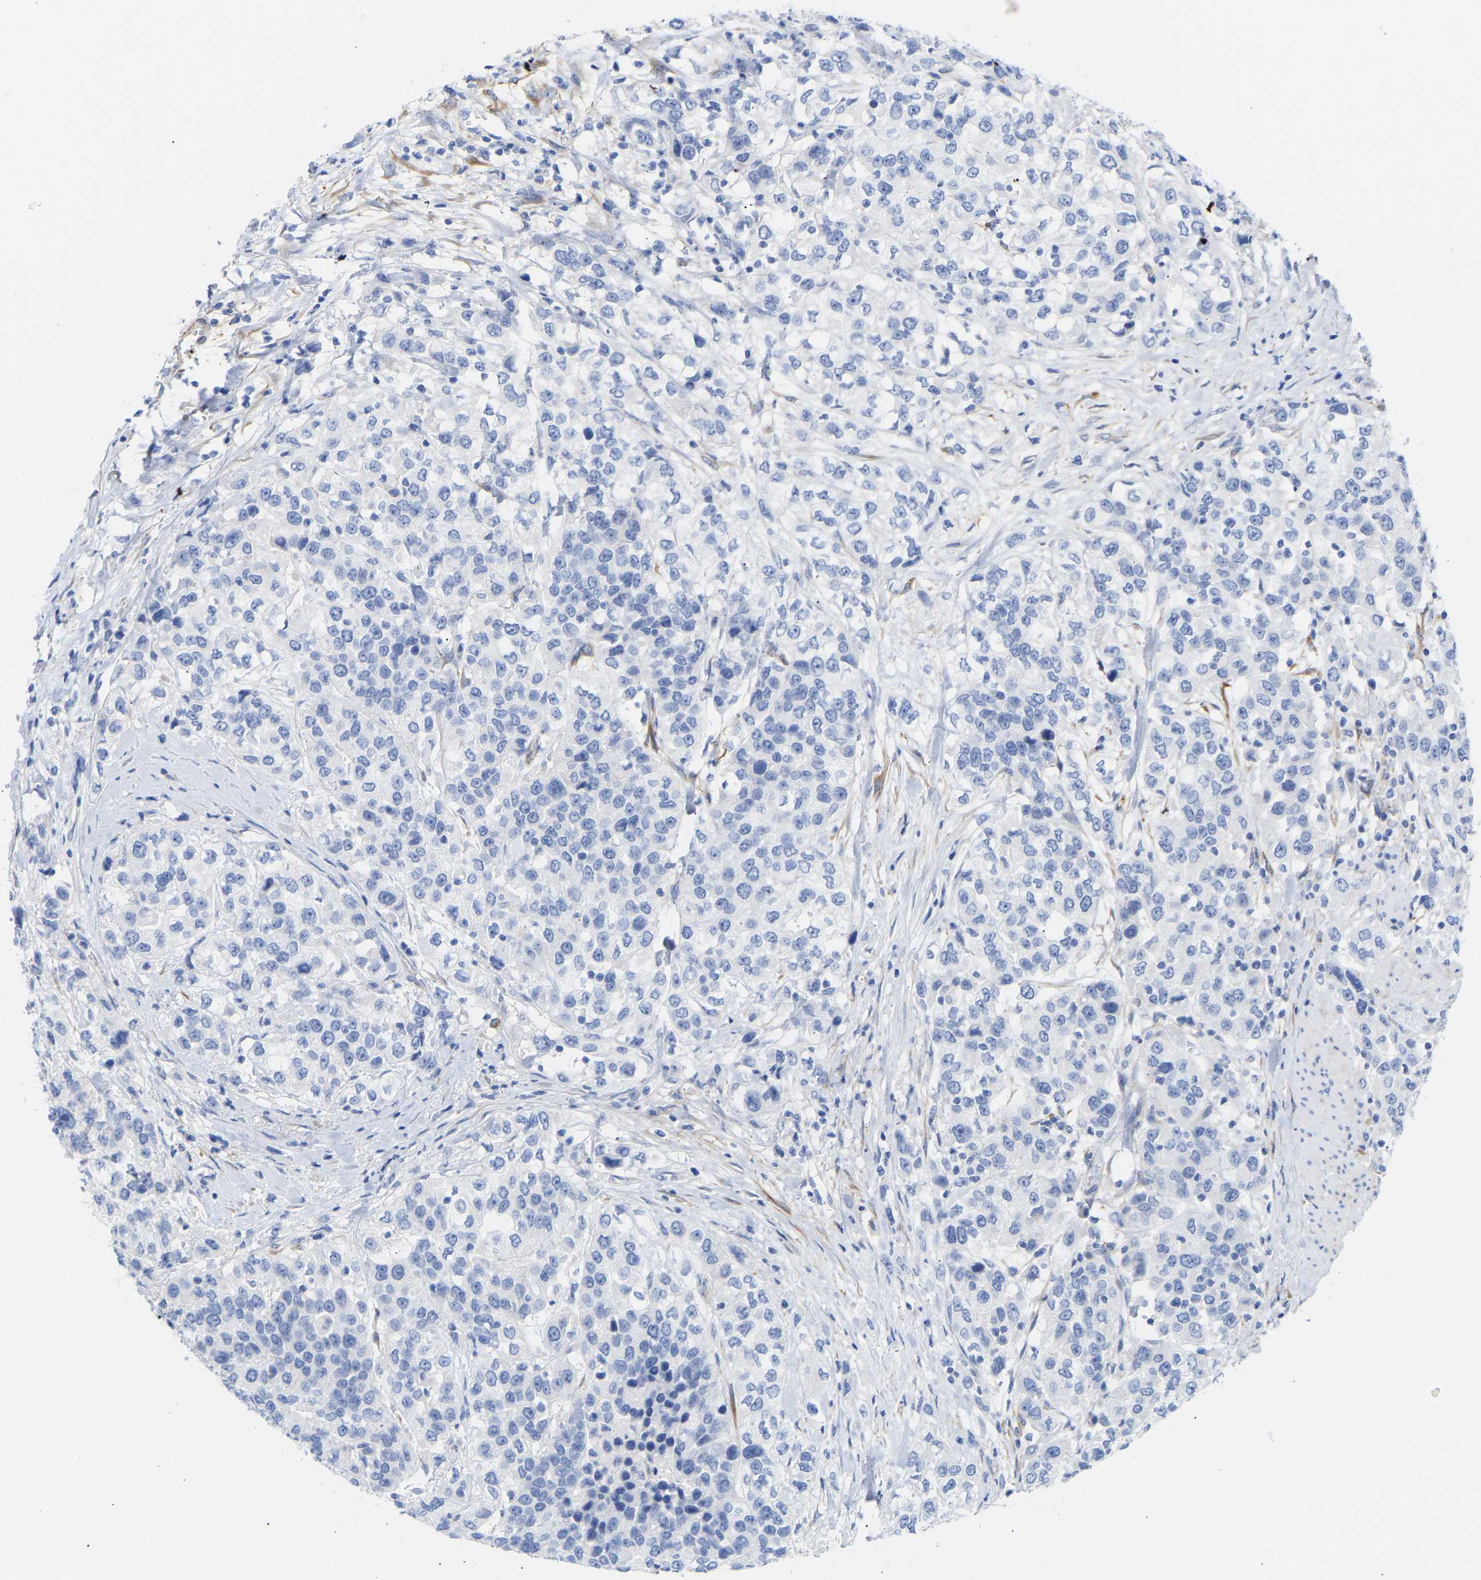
{"staining": {"intensity": "negative", "quantity": "none", "location": "none"}, "tissue": "urothelial cancer", "cell_type": "Tumor cells", "image_type": "cancer", "snomed": [{"axis": "morphology", "description": "Urothelial carcinoma, High grade"}, {"axis": "topography", "description": "Urinary bladder"}], "caption": "A high-resolution histopathology image shows IHC staining of urothelial cancer, which exhibits no significant expression in tumor cells.", "gene": "AMPH", "patient": {"sex": "female", "age": 80}}